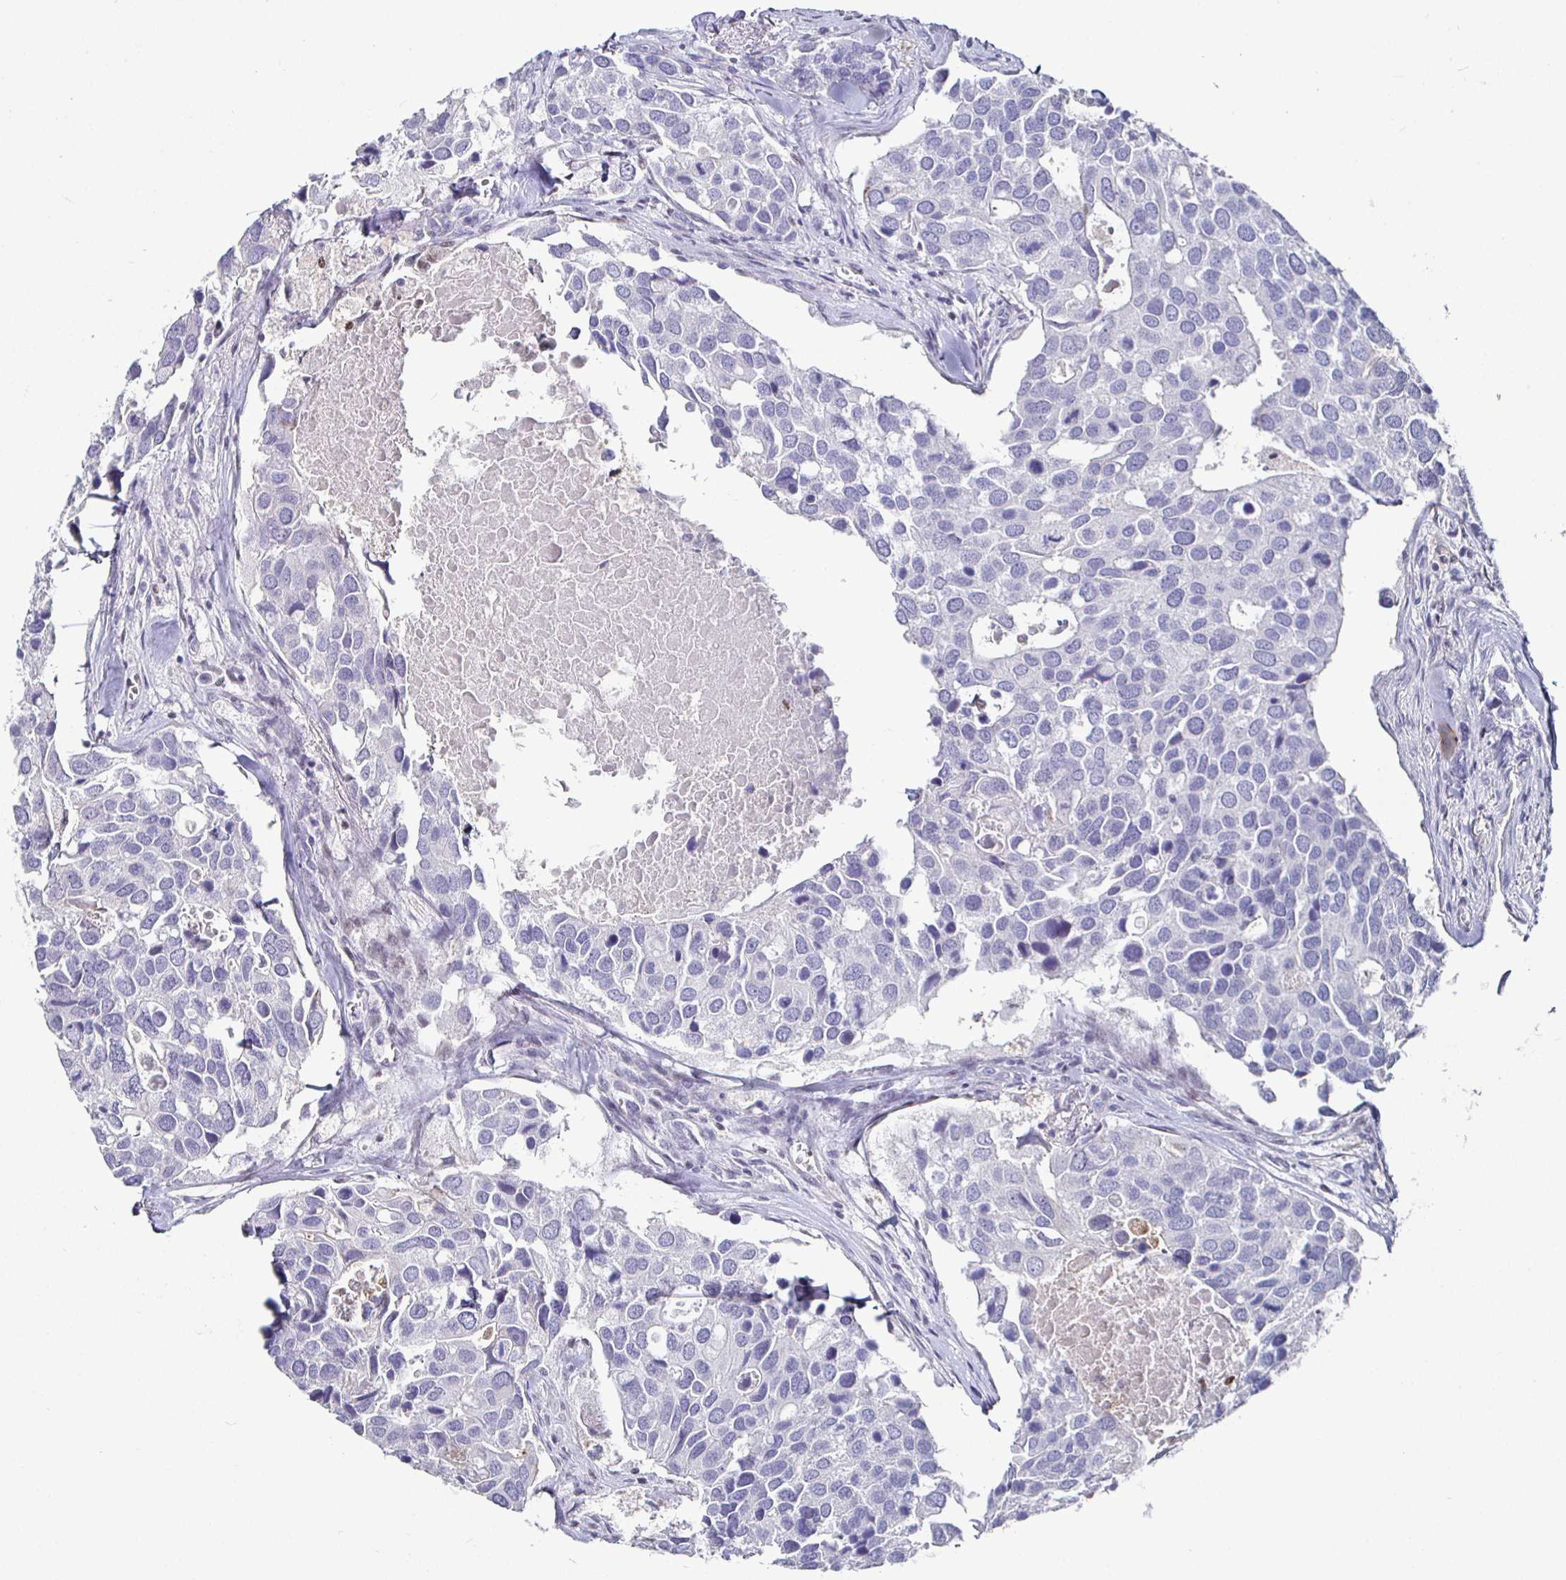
{"staining": {"intensity": "negative", "quantity": "none", "location": "none"}, "tissue": "breast cancer", "cell_type": "Tumor cells", "image_type": "cancer", "snomed": [{"axis": "morphology", "description": "Duct carcinoma"}, {"axis": "topography", "description": "Breast"}], "caption": "The immunohistochemistry (IHC) photomicrograph has no significant expression in tumor cells of breast cancer (invasive ductal carcinoma) tissue.", "gene": "RUNX2", "patient": {"sex": "female", "age": 83}}